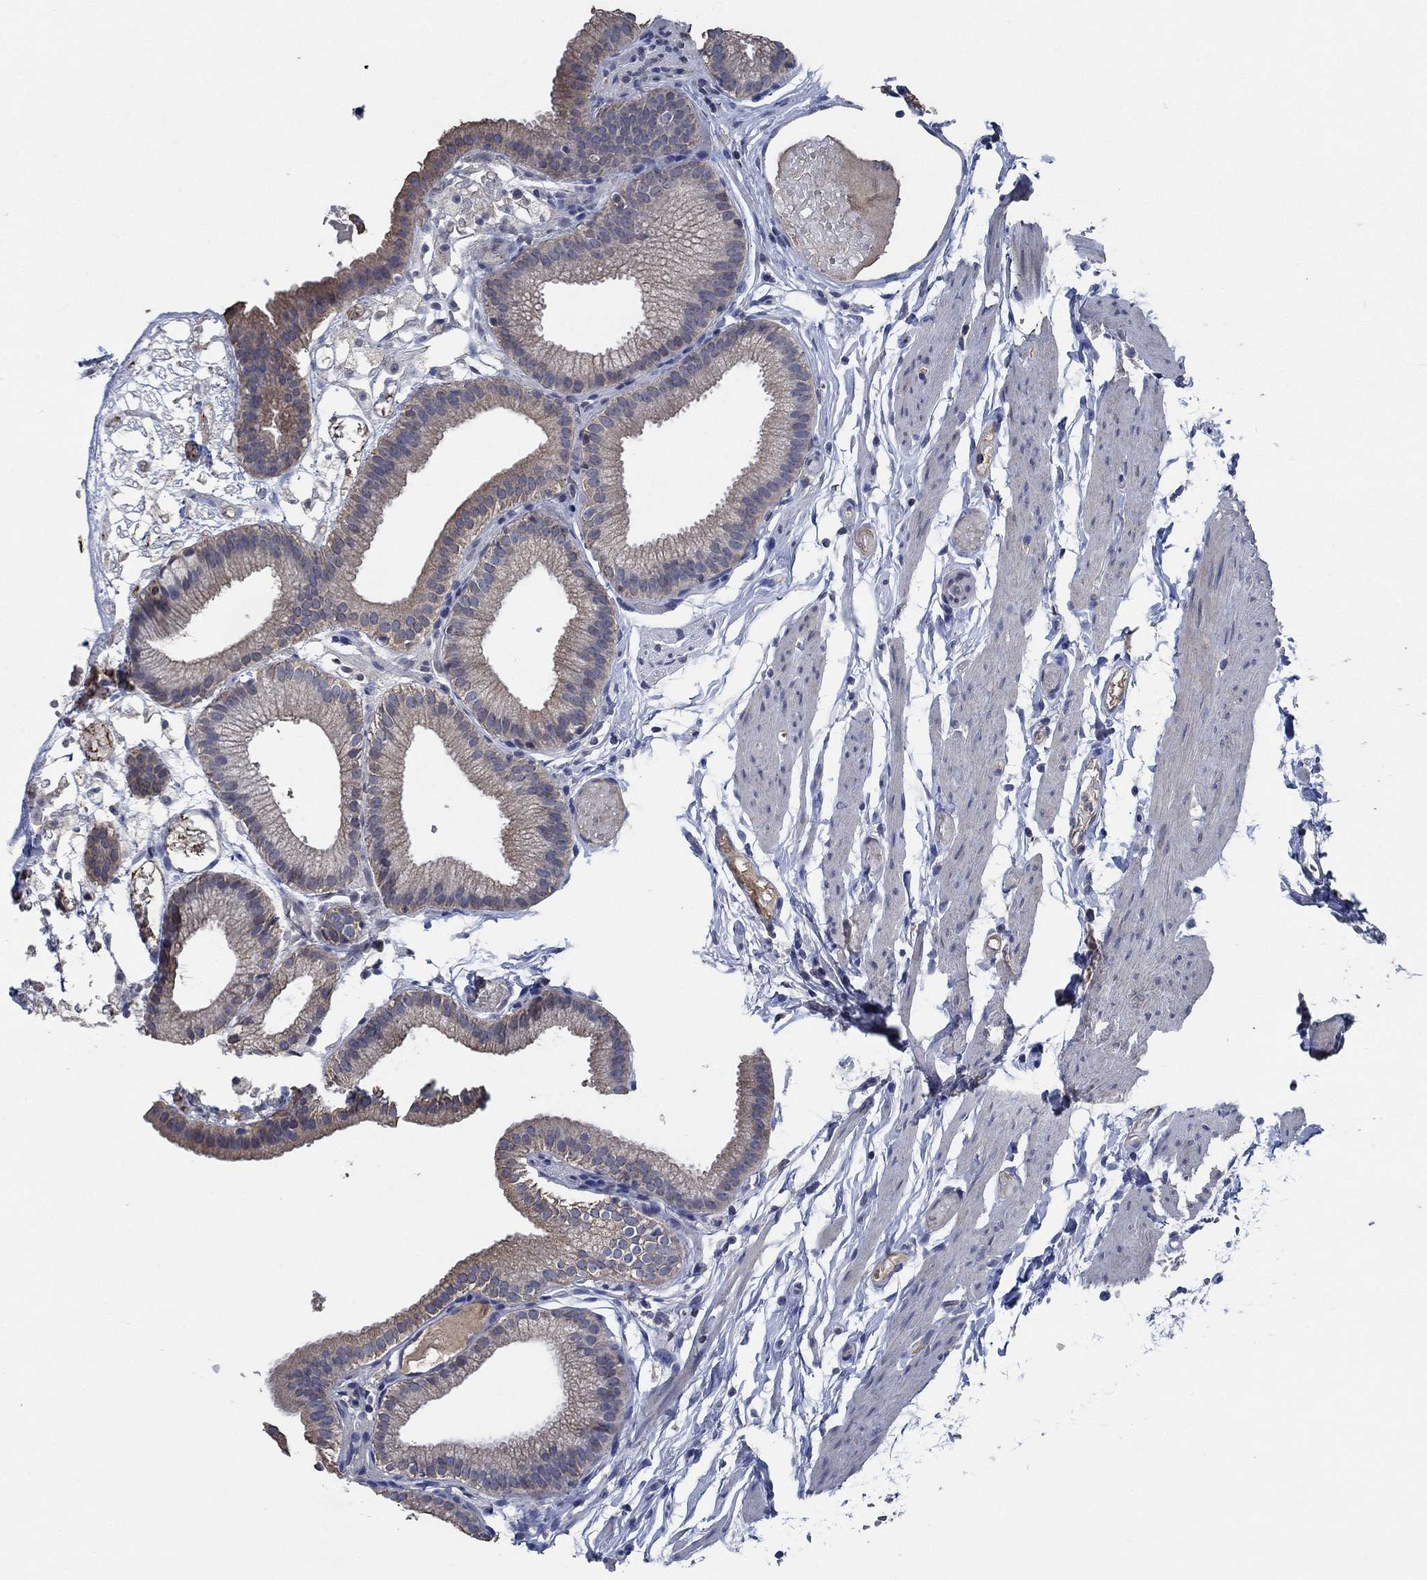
{"staining": {"intensity": "moderate", "quantity": "<25%", "location": "cytoplasmic/membranous"}, "tissue": "gallbladder", "cell_type": "Glandular cells", "image_type": "normal", "snomed": [{"axis": "morphology", "description": "Normal tissue, NOS"}, {"axis": "topography", "description": "Gallbladder"}], "caption": "Unremarkable gallbladder exhibits moderate cytoplasmic/membranous expression in about <25% of glandular cells (Stains: DAB in brown, nuclei in blue, Microscopy: brightfield microscopy at high magnification)..", "gene": "OBSCN", "patient": {"sex": "female", "age": 45}}